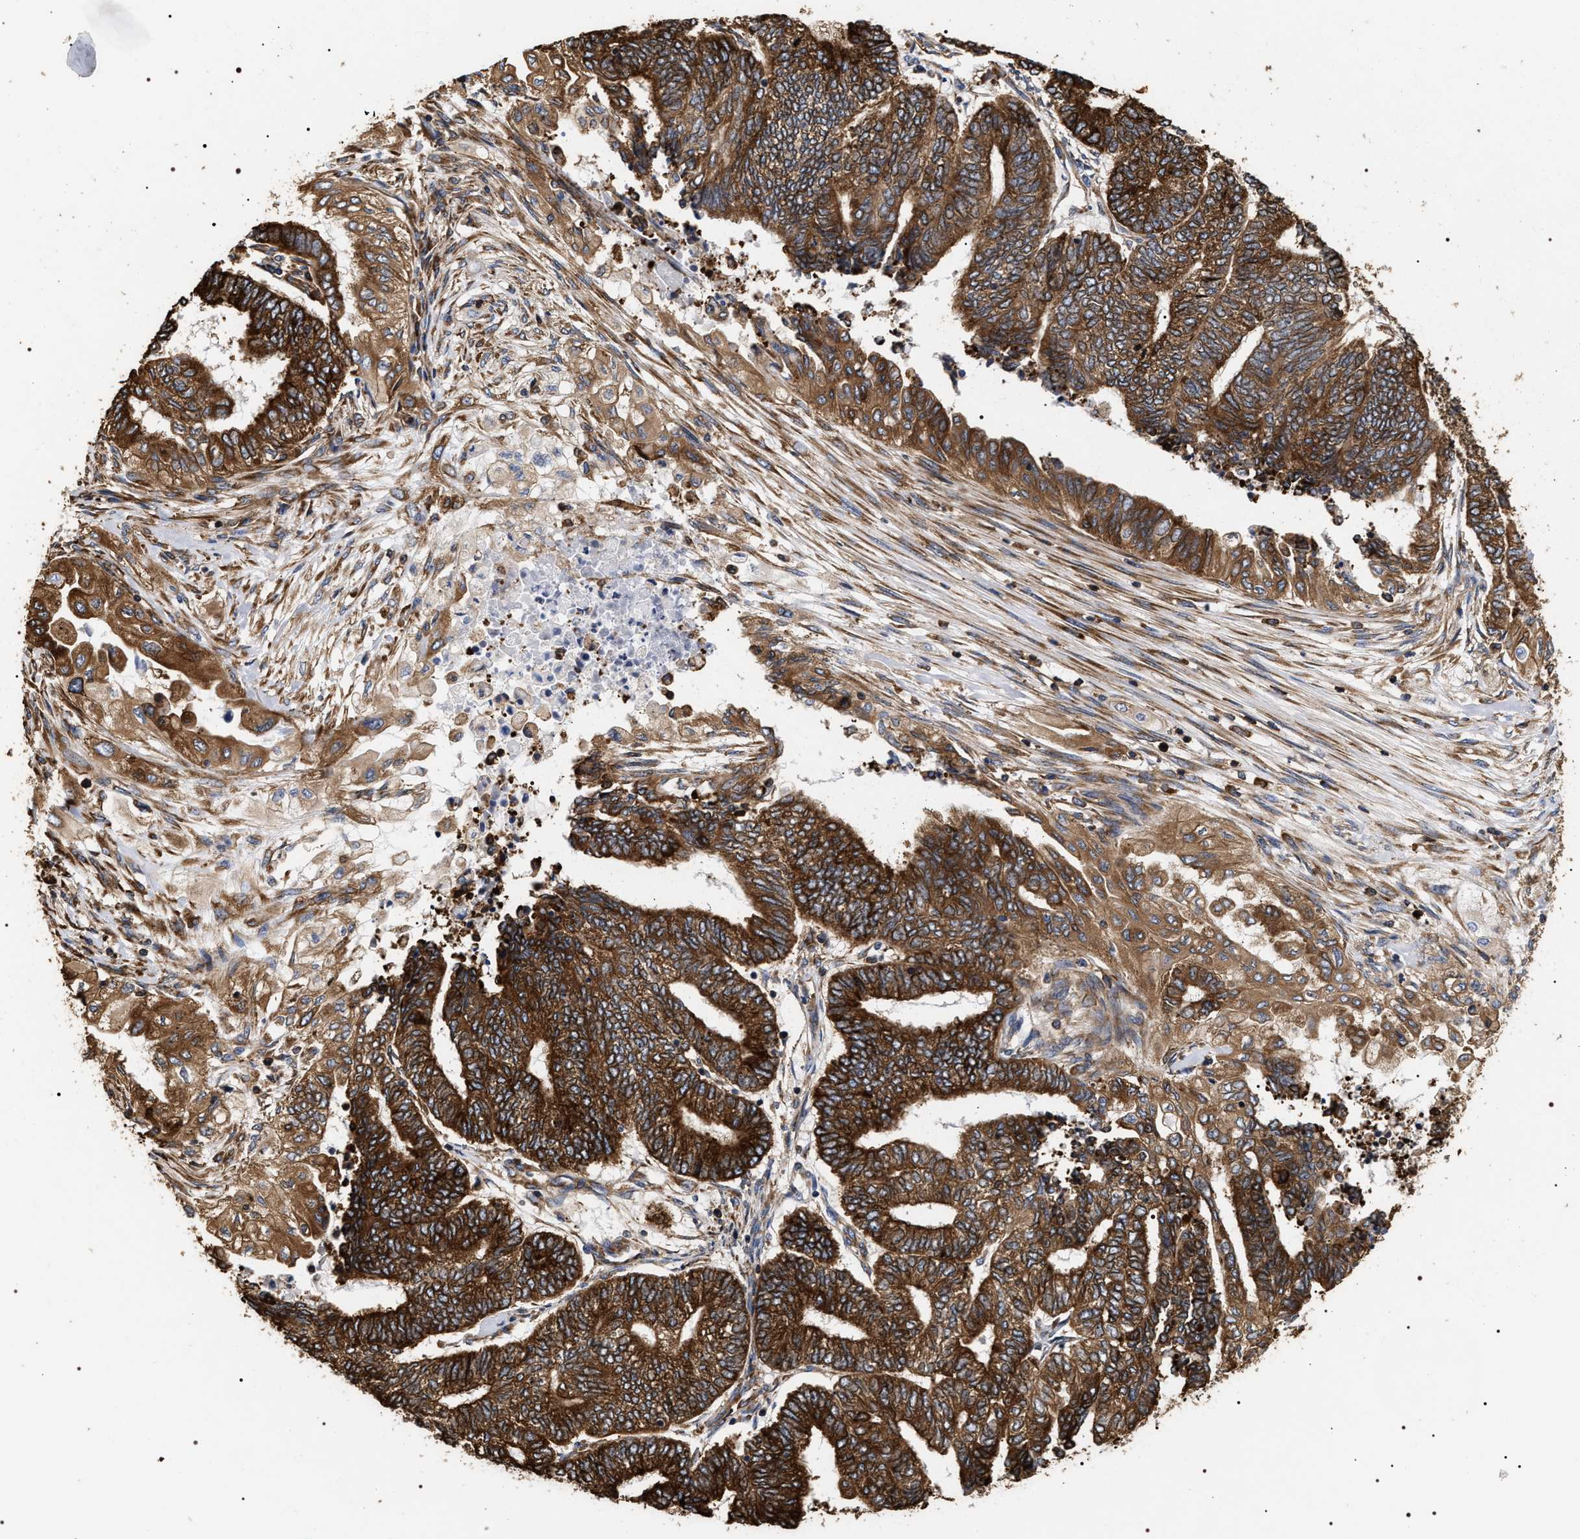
{"staining": {"intensity": "strong", "quantity": ">75%", "location": "cytoplasmic/membranous"}, "tissue": "endometrial cancer", "cell_type": "Tumor cells", "image_type": "cancer", "snomed": [{"axis": "morphology", "description": "Adenocarcinoma, NOS"}, {"axis": "topography", "description": "Uterus"}, {"axis": "topography", "description": "Endometrium"}], "caption": "Tumor cells display strong cytoplasmic/membranous positivity in approximately >75% of cells in endometrial cancer (adenocarcinoma).", "gene": "SERBP1", "patient": {"sex": "female", "age": 70}}